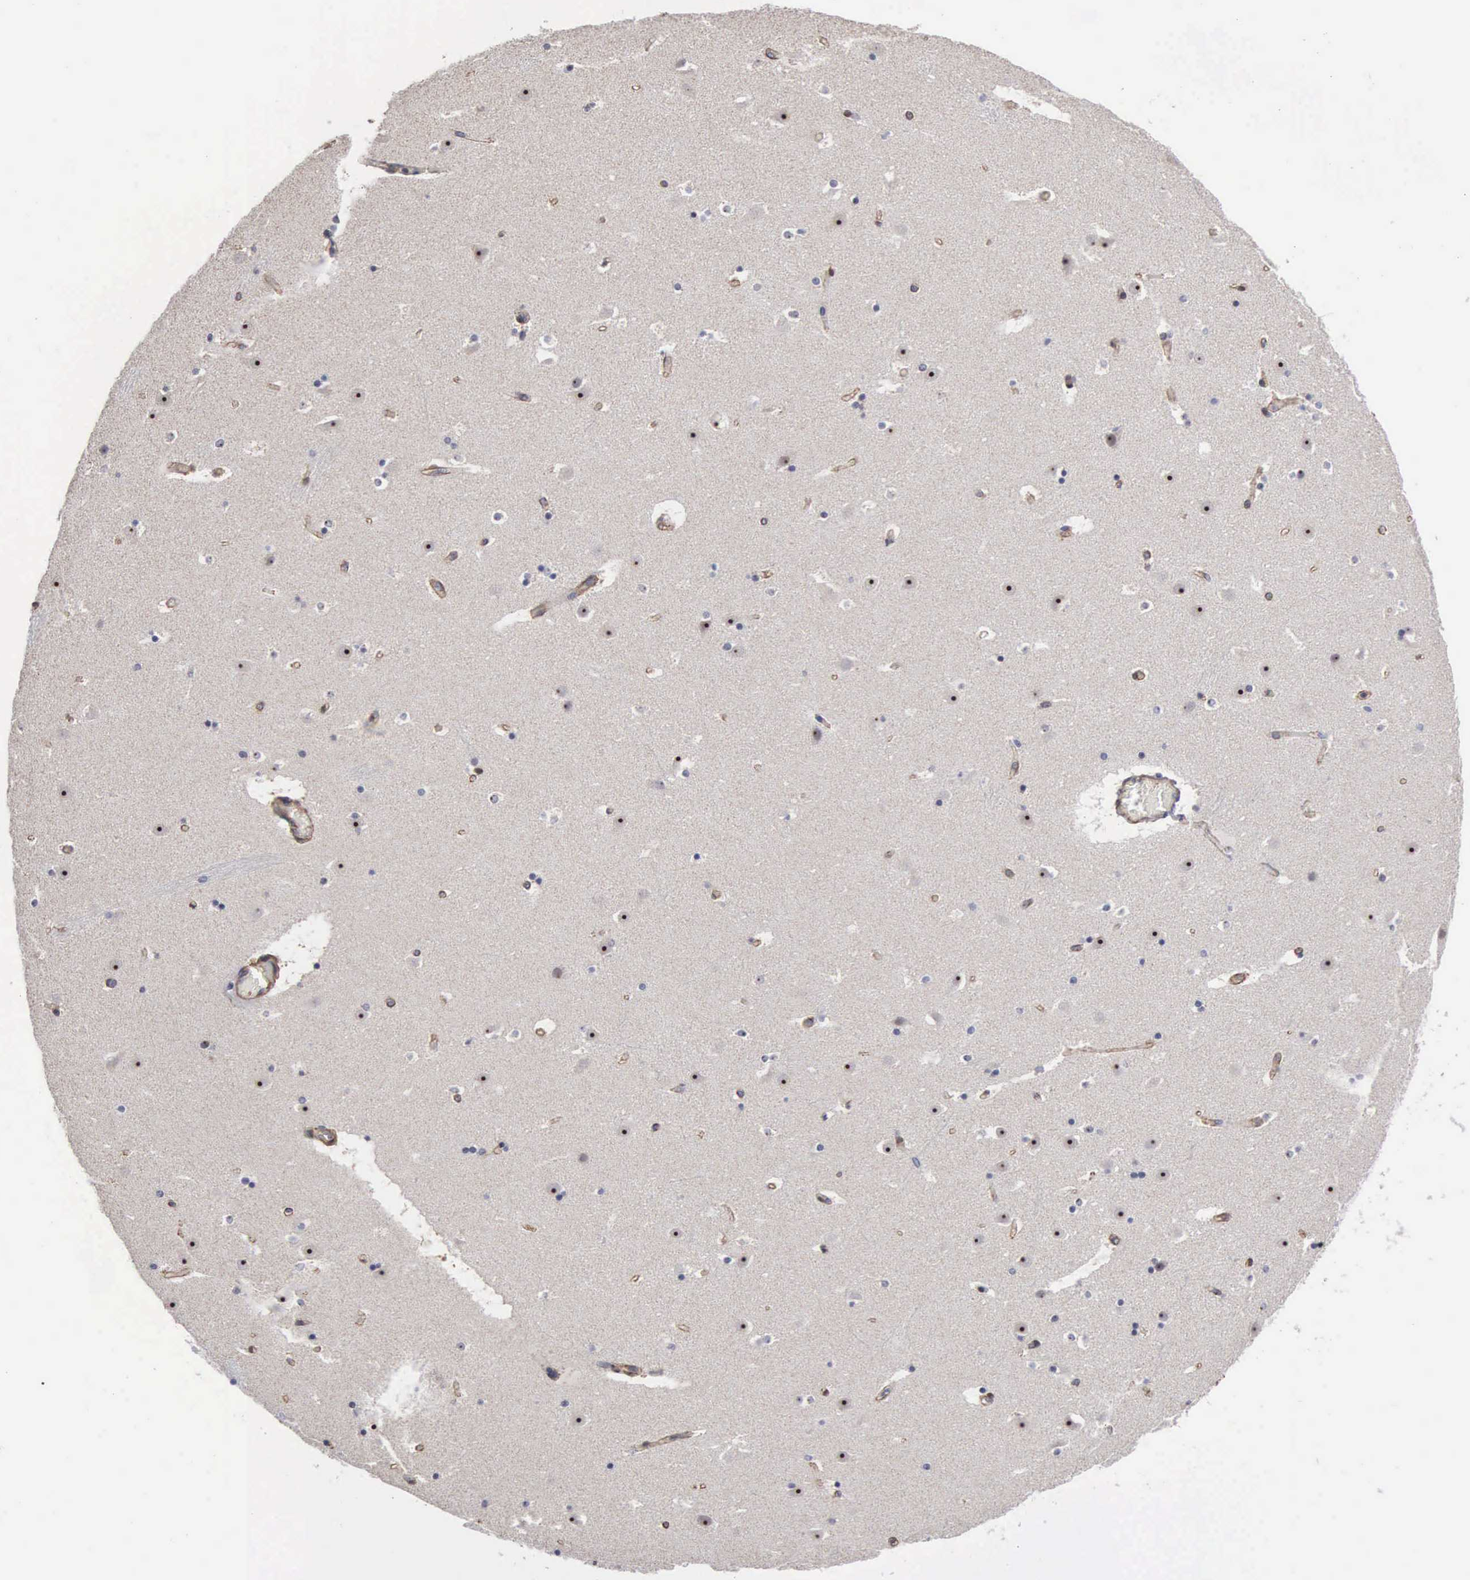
{"staining": {"intensity": "weak", "quantity": "<25%", "location": "nuclear"}, "tissue": "caudate", "cell_type": "Glial cells", "image_type": "normal", "snomed": [{"axis": "morphology", "description": "Normal tissue, NOS"}, {"axis": "topography", "description": "Lateral ventricle wall"}], "caption": "This photomicrograph is of unremarkable caudate stained with immunohistochemistry (IHC) to label a protein in brown with the nuclei are counter-stained blue. There is no positivity in glial cells. The staining was performed using DAB (3,3'-diaminobenzidine) to visualize the protein expression in brown, while the nuclei were stained in blue with hematoxylin (Magnification: 20x).", "gene": "NGDN", "patient": {"sex": "male", "age": 45}}